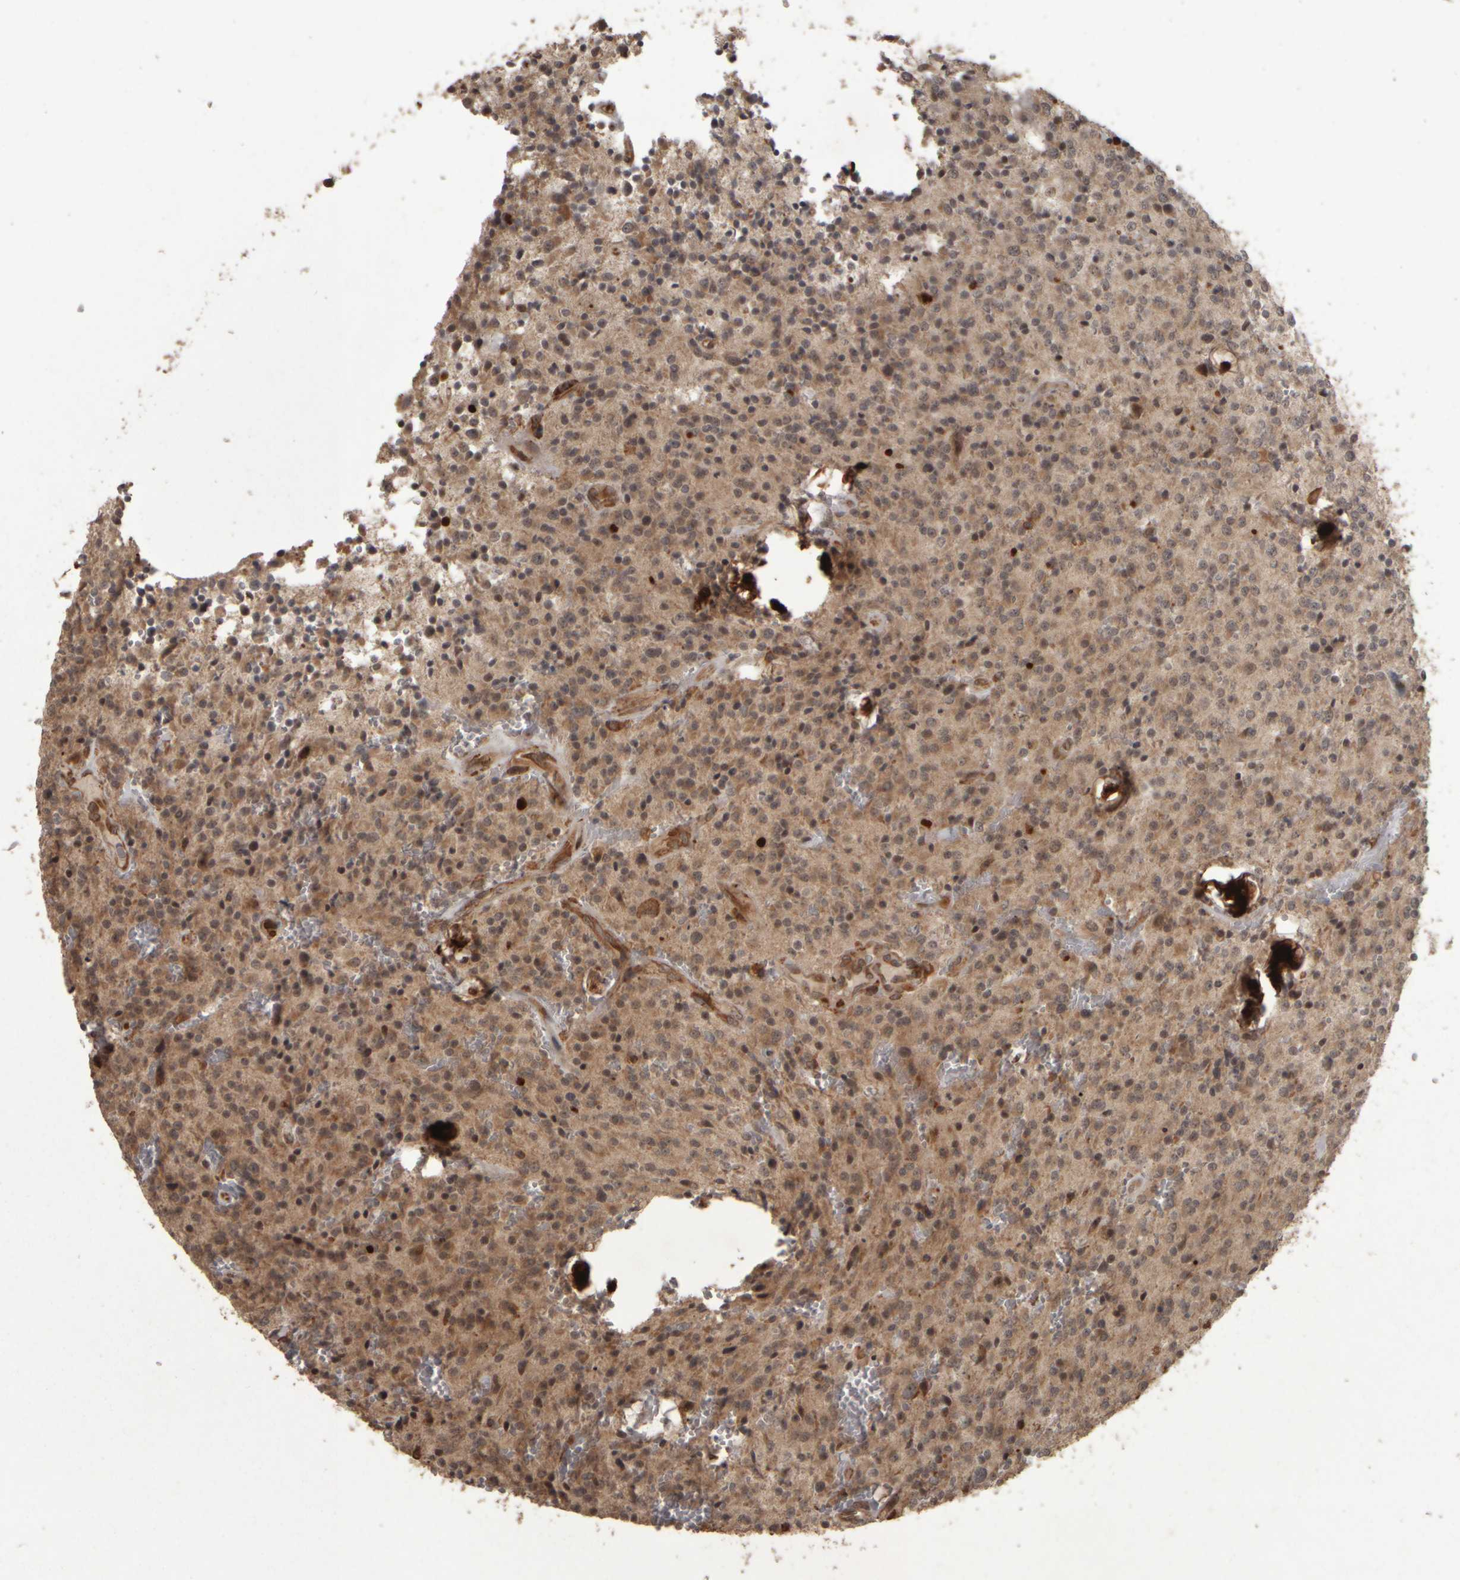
{"staining": {"intensity": "moderate", "quantity": ">75%", "location": "cytoplasmic/membranous"}, "tissue": "glioma", "cell_type": "Tumor cells", "image_type": "cancer", "snomed": [{"axis": "morphology", "description": "Glioma, malignant, Low grade"}, {"axis": "topography", "description": "Brain"}], "caption": "This histopathology image exhibits immunohistochemistry (IHC) staining of human glioma, with medium moderate cytoplasmic/membranous positivity in about >75% of tumor cells.", "gene": "AGBL3", "patient": {"sex": "male", "age": 58}}